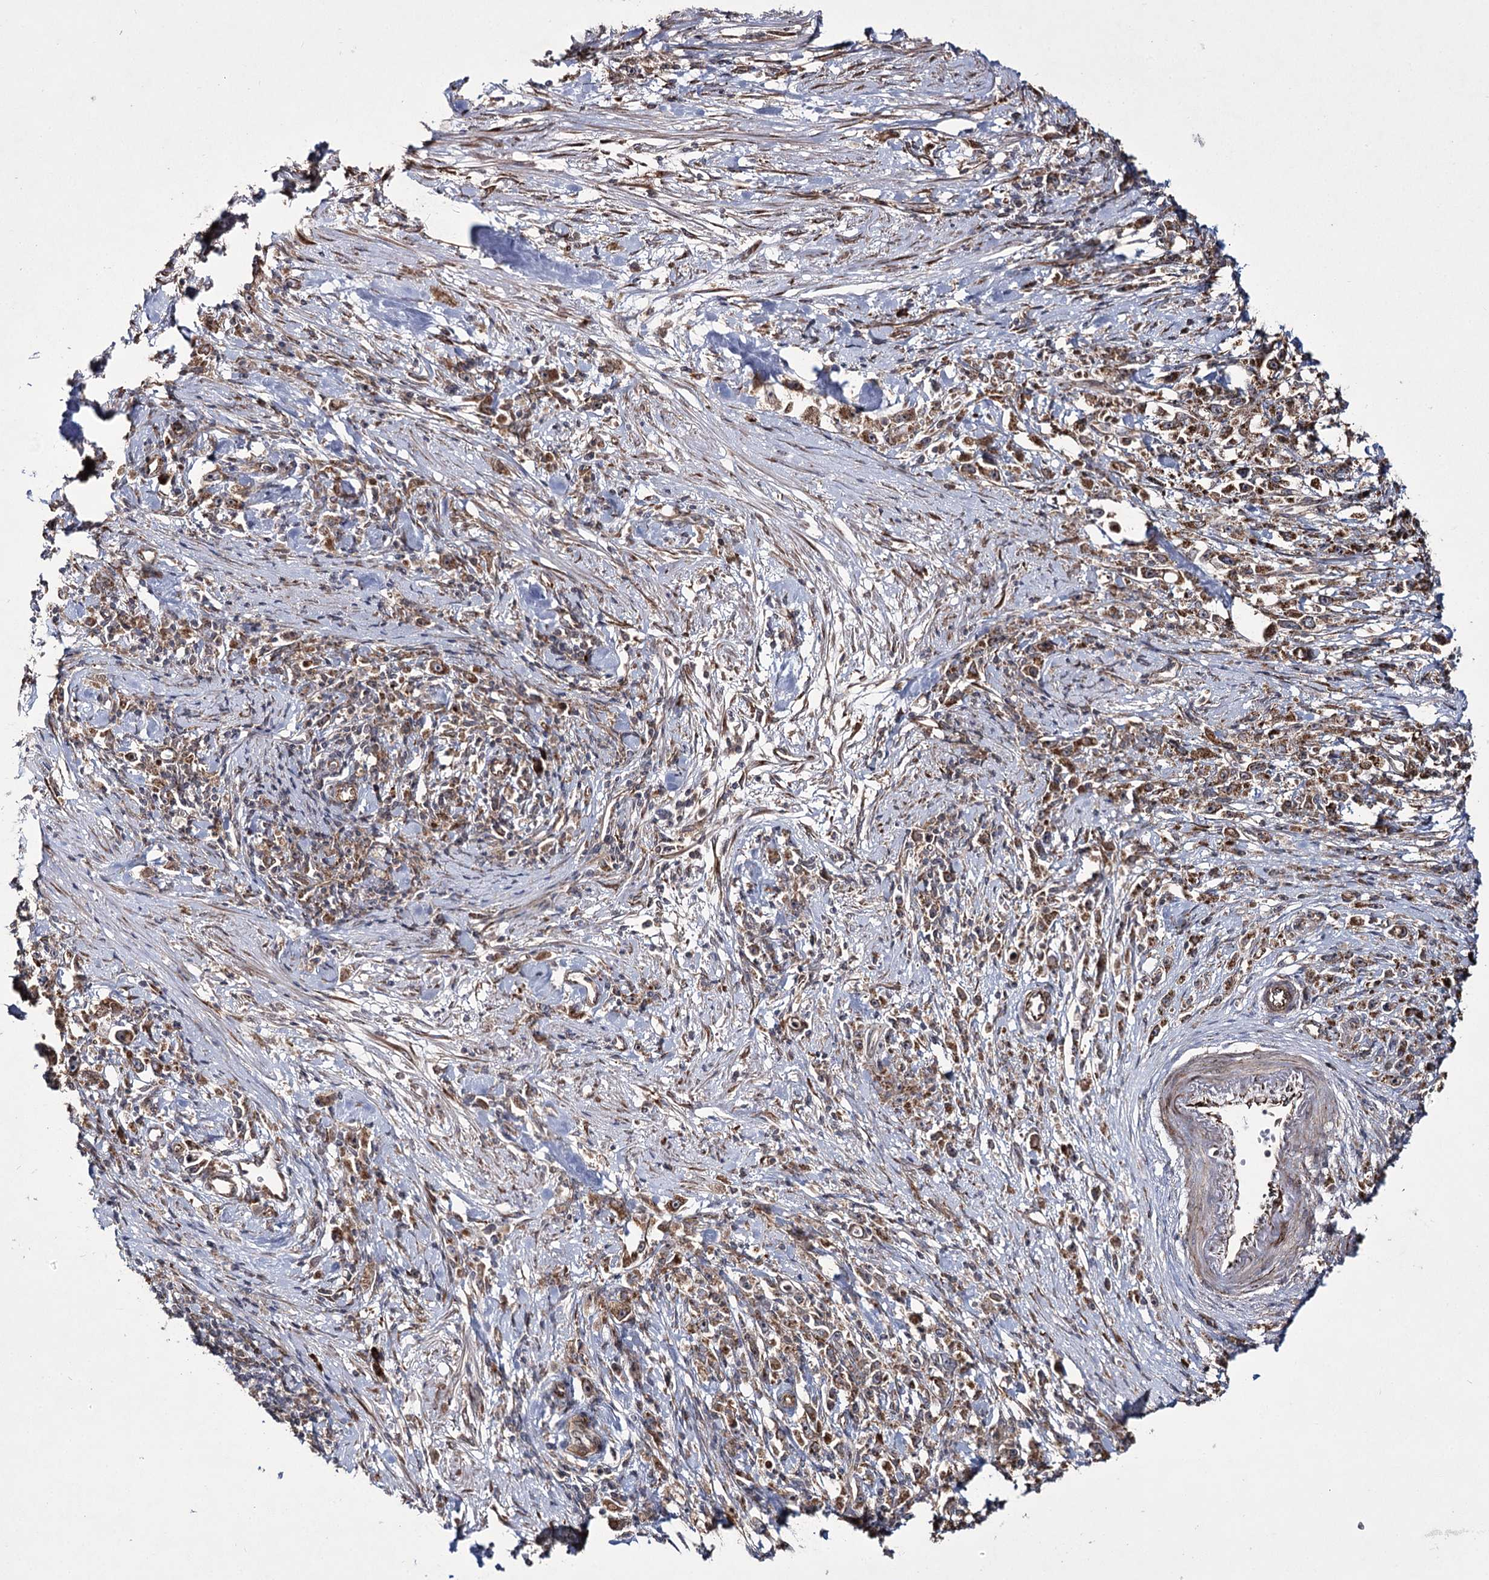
{"staining": {"intensity": "moderate", "quantity": ">75%", "location": "cytoplasmic/membranous"}, "tissue": "stomach cancer", "cell_type": "Tumor cells", "image_type": "cancer", "snomed": [{"axis": "morphology", "description": "Adenocarcinoma, NOS"}, {"axis": "topography", "description": "Stomach"}], "caption": "DAB immunohistochemical staining of stomach adenocarcinoma shows moderate cytoplasmic/membranous protein positivity in about >75% of tumor cells.", "gene": "HECTD2", "patient": {"sex": "female", "age": 59}}